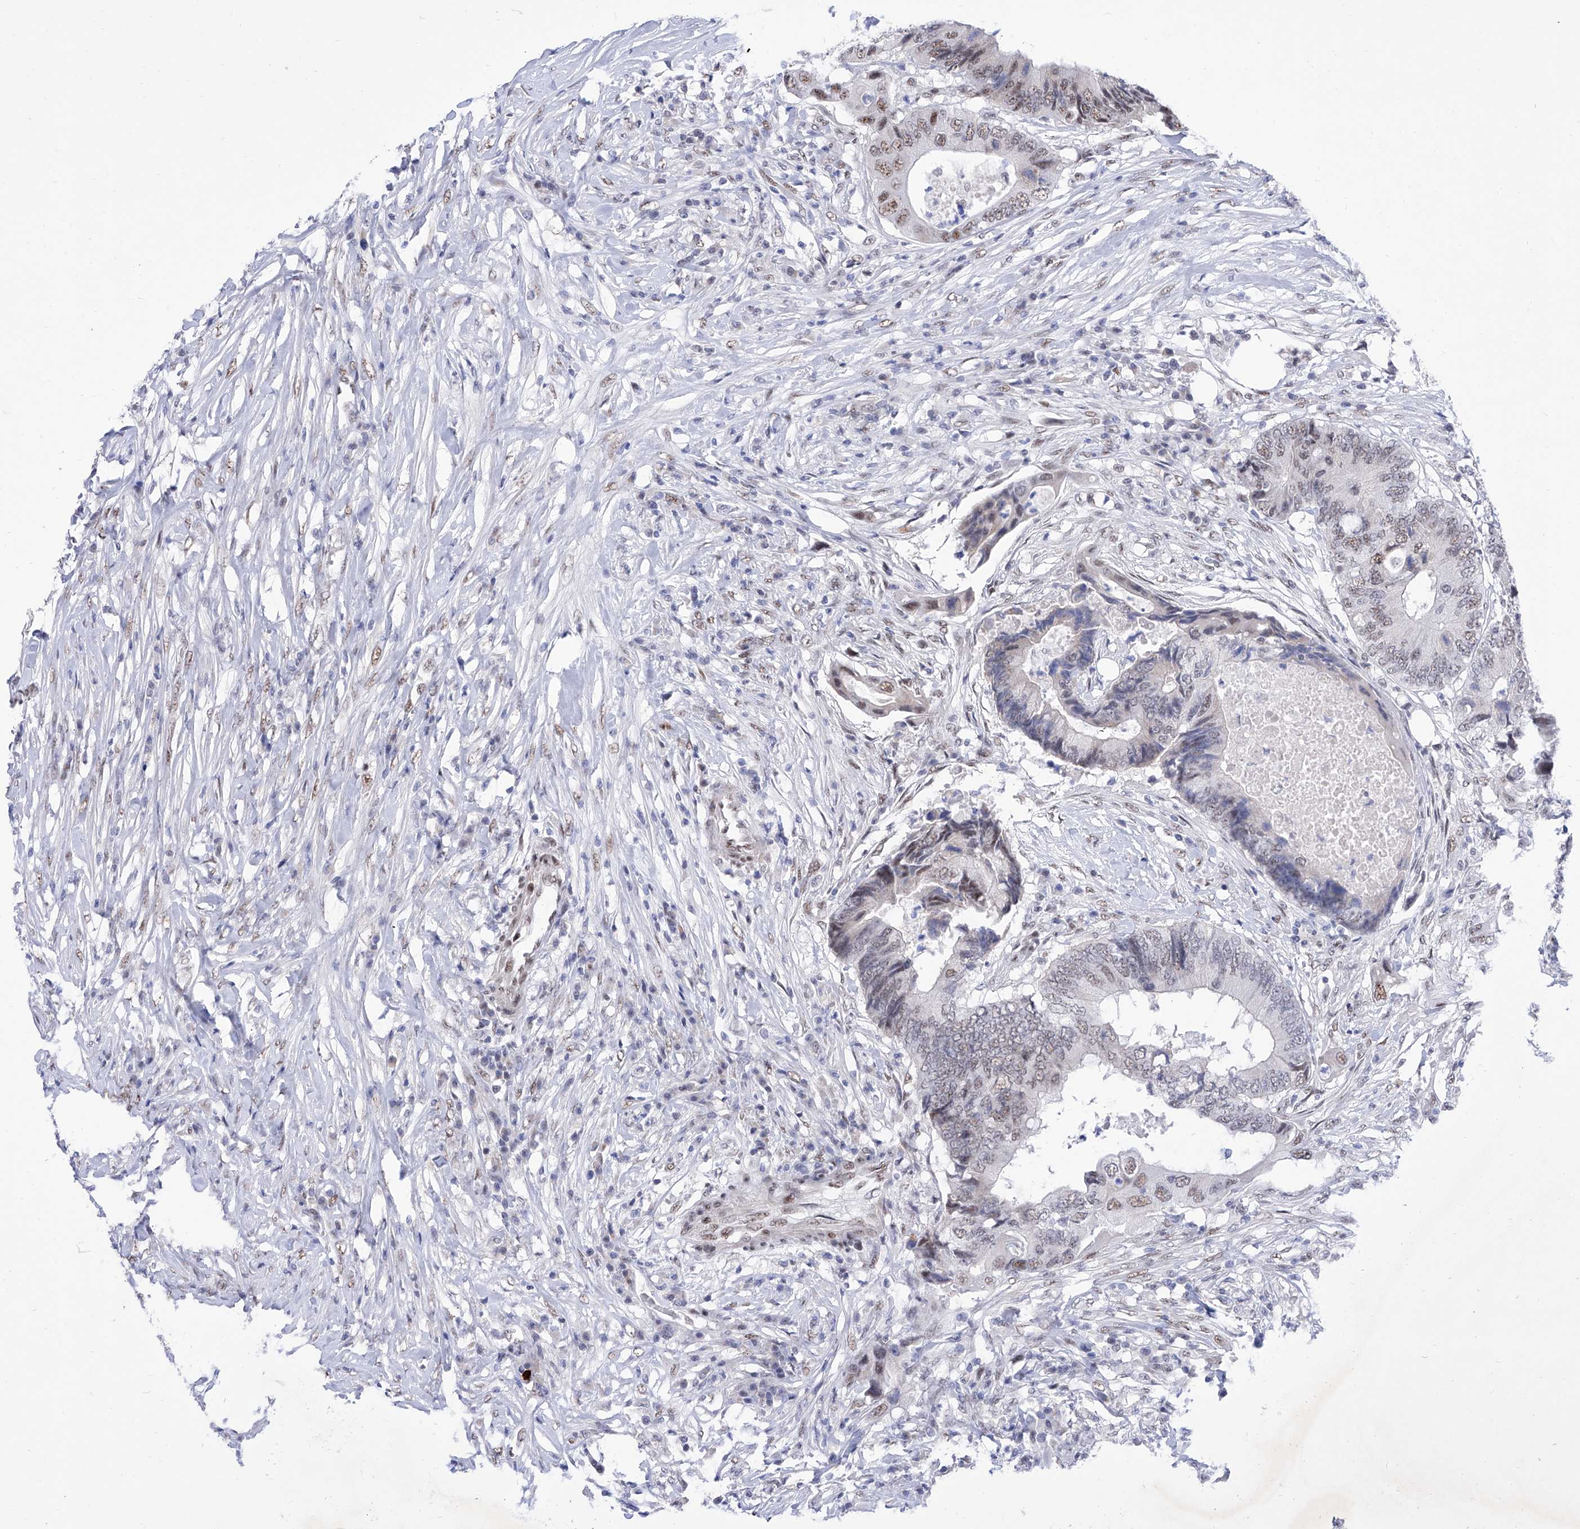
{"staining": {"intensity": "moderate", "quantity": "<25%", "location": "nuclear"}, "tissue": "colorectal cancer", "cell_type": "Tumor cells", "image_type": "cancer", "snomed": [{"axis": "morphology", "description": "Adenocarcinoma, NOS"}, {"axis": "topography", "description": "Colon"}], "caption": "Moderate nuclear protein positivity is seen in approximately <25% of tumor cells in colorectal cancer (adenocarcinoma).", "gene": "ATN1", "patient": {"sex": "male", "age": 71}}